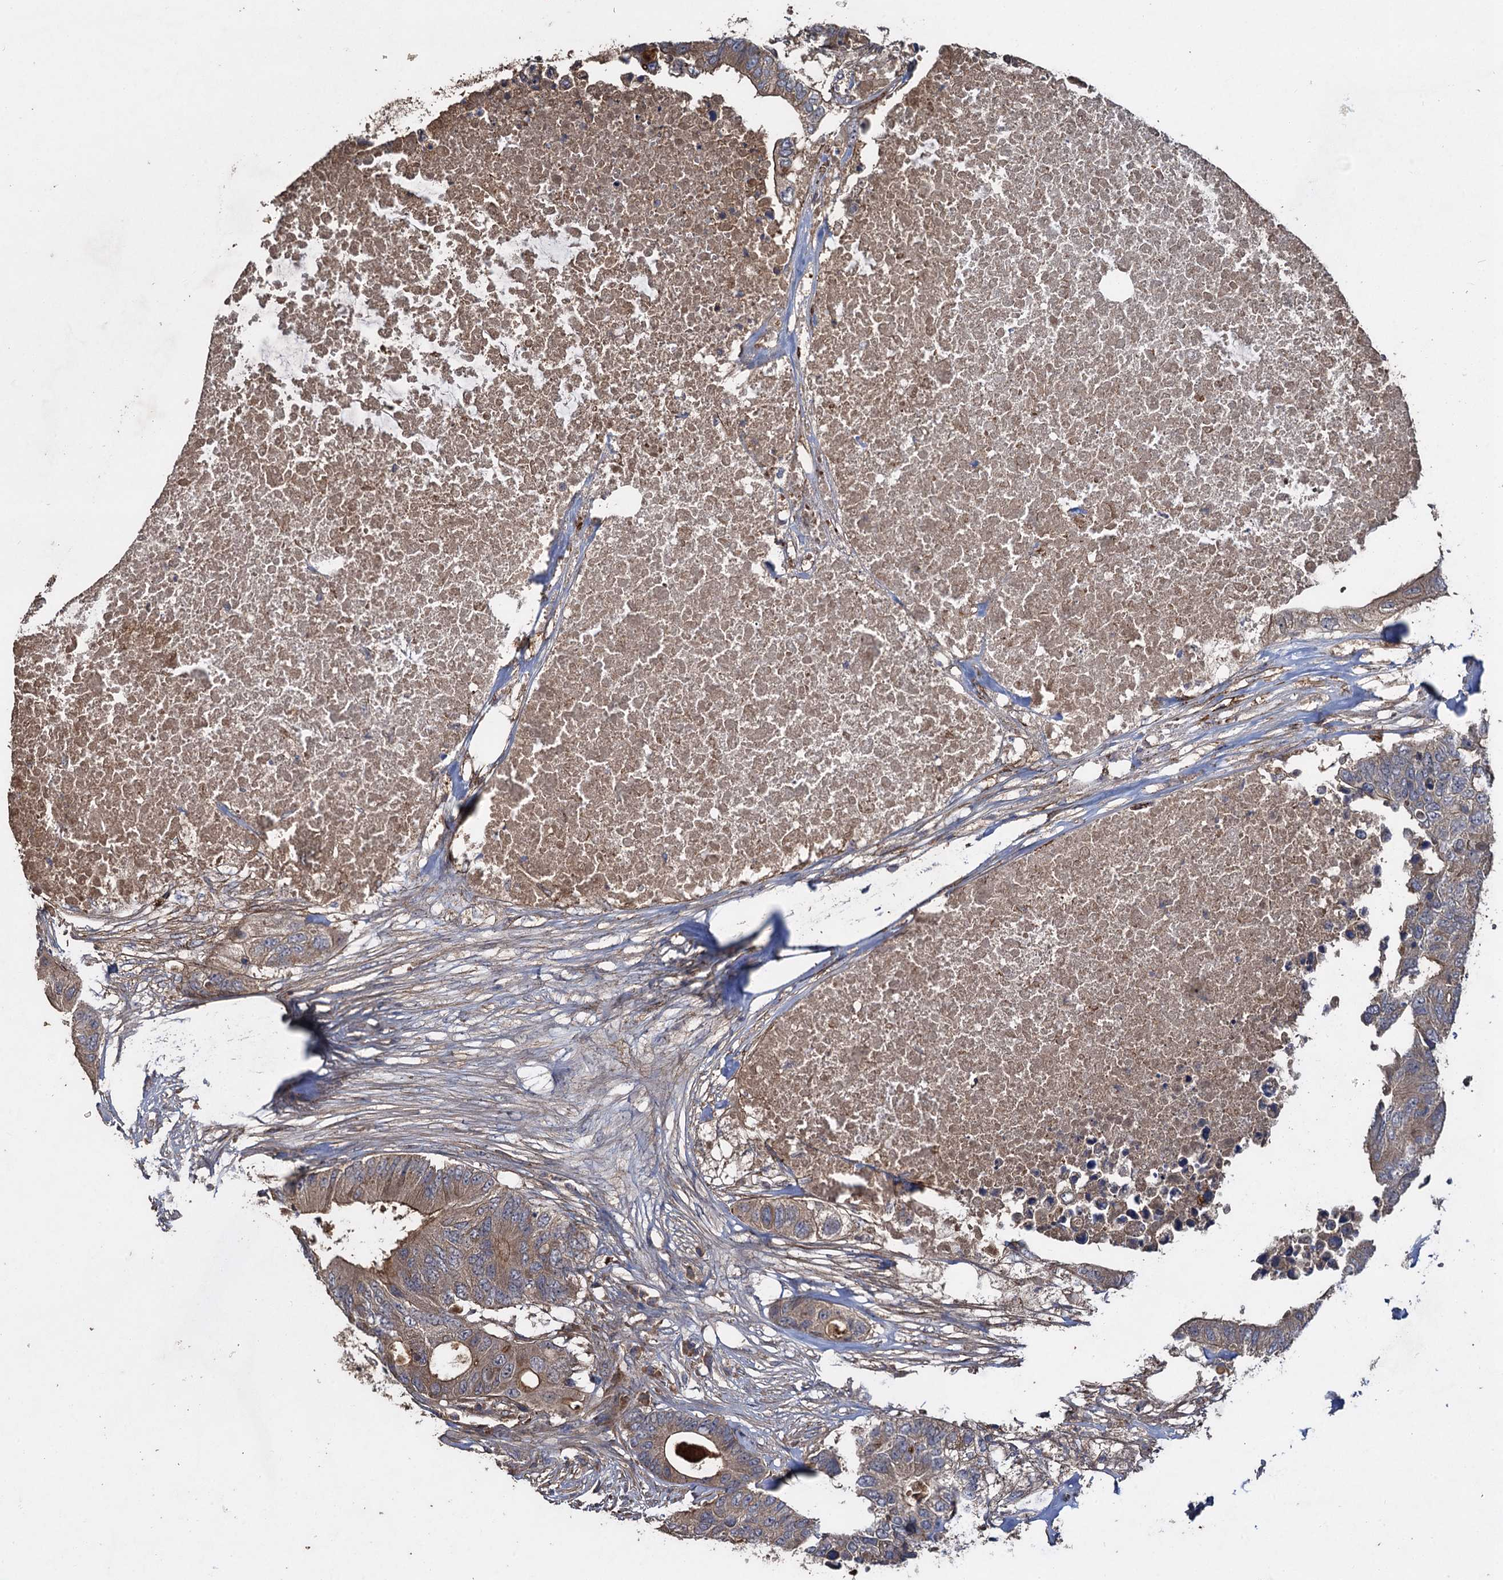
{"staining": {"intensity": "moderate", "quantity": ">75%", "location": "cytoplasmic/membranous"}, "tissue": "colorectal cancer", "cell_type": "Tumor cells", "image_type": "cancer", "snomed": [{"axis": "morphology", "description": "Adenocarcinoma, NOS"}, {"axis": "topography", "description": "Colon"}], "caption": "About >75% of tumor cells in adenocarcinoma (colorectal) show moderate cytoplasmic/membranous protein positivity as visualized by brown immunohistochemical staining.", "gene": "TXNDC11", "patient": {"sex": "male", "age": 71}}